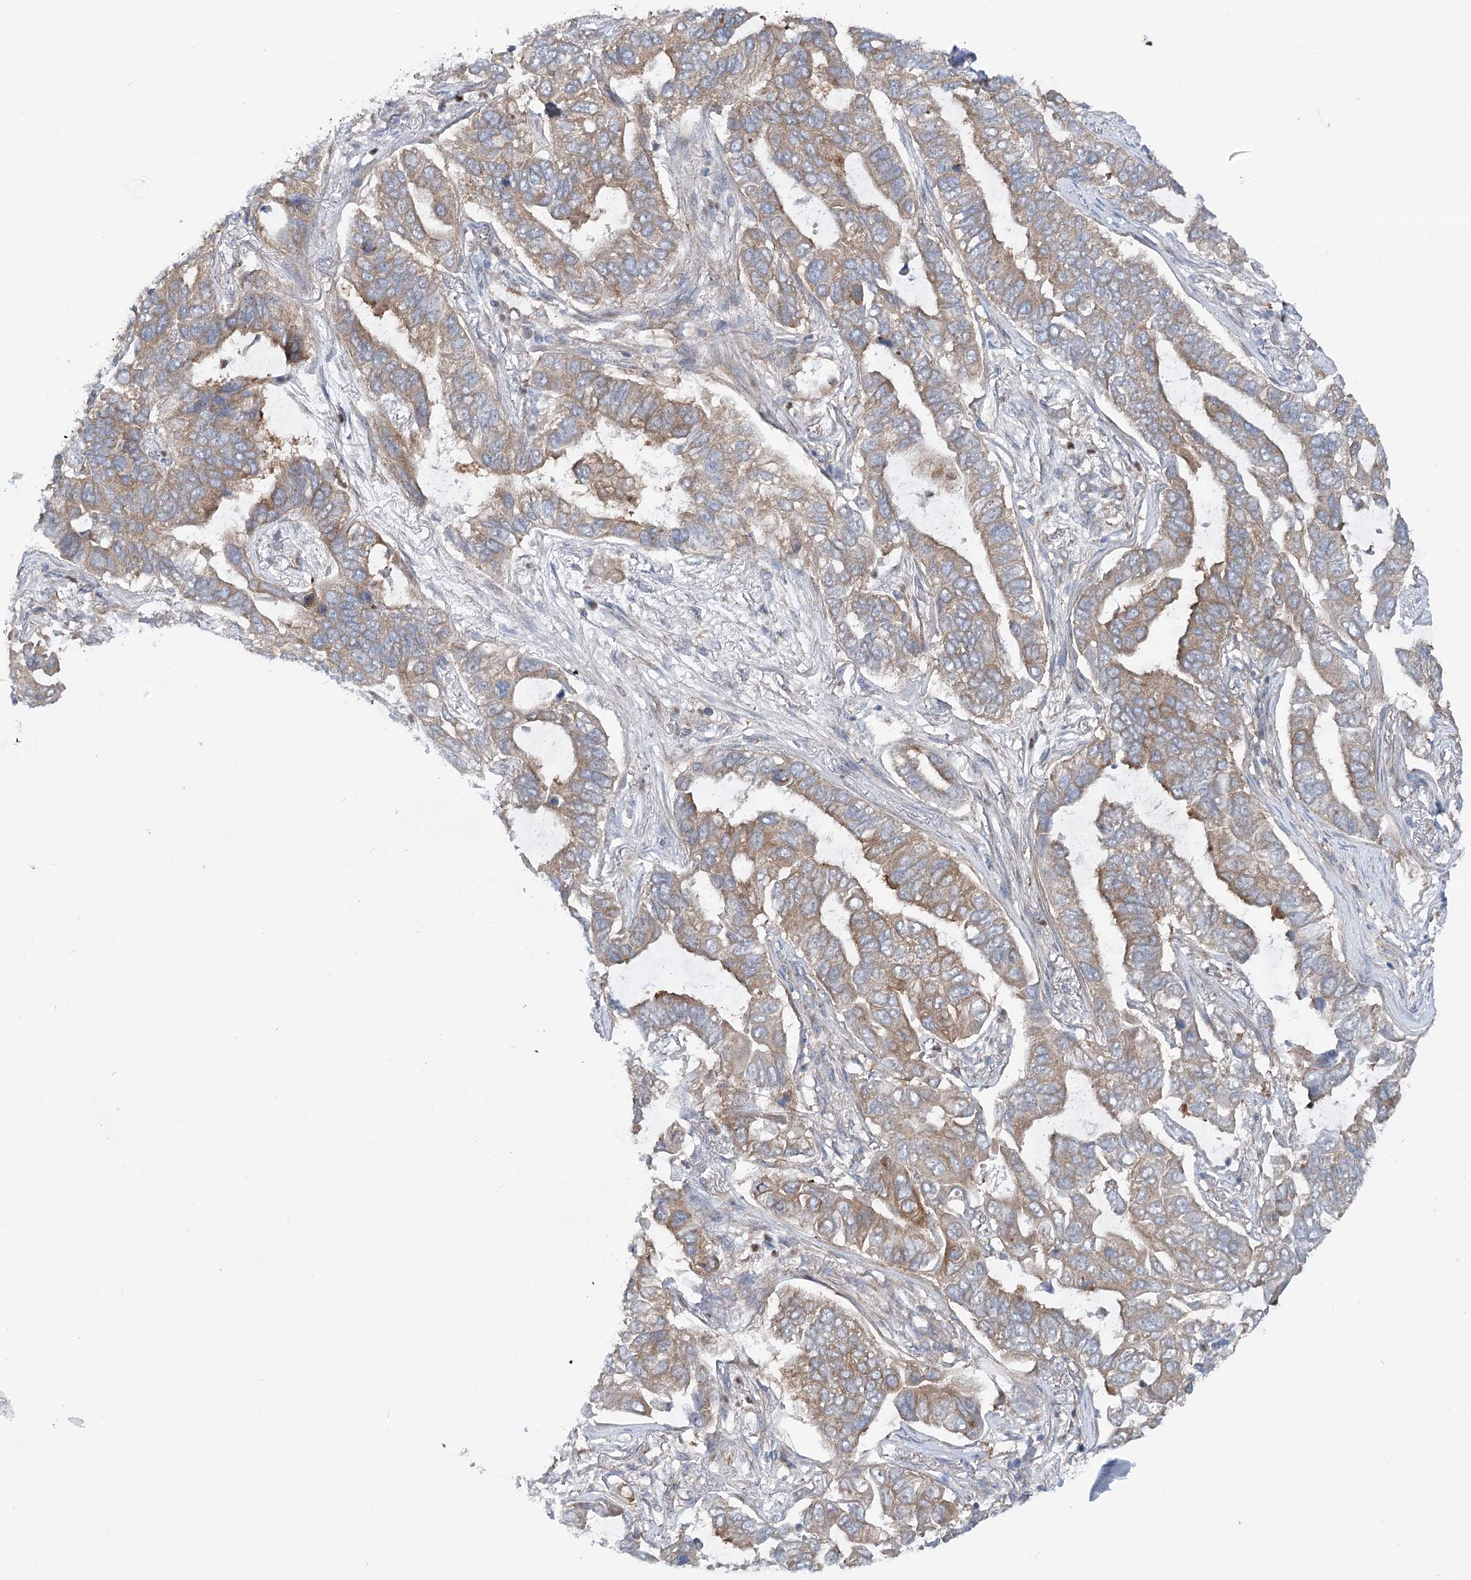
{"staining": {"intensity": "moderate", "quantity": ">75%", "location": "cytoplasmic/membranous"}, "tissue": "lung cancer", "cell_type": "Tumor cells", "image_type": "cancer", "snomed": [{"axis": "morphology", "description": "Adenocarcinoma, NOS"}, {"axis": "topography", "description": "Lung"}], "caption": "Adenocarcinoma (lung) tissue exhibits moderate cytoplasmic/membranous expression in approximately >75% of tumor cells, visualized by immunohistochemistry.", "gene": "SCN11A", "patient": {"sex": "male", "age": 64}}